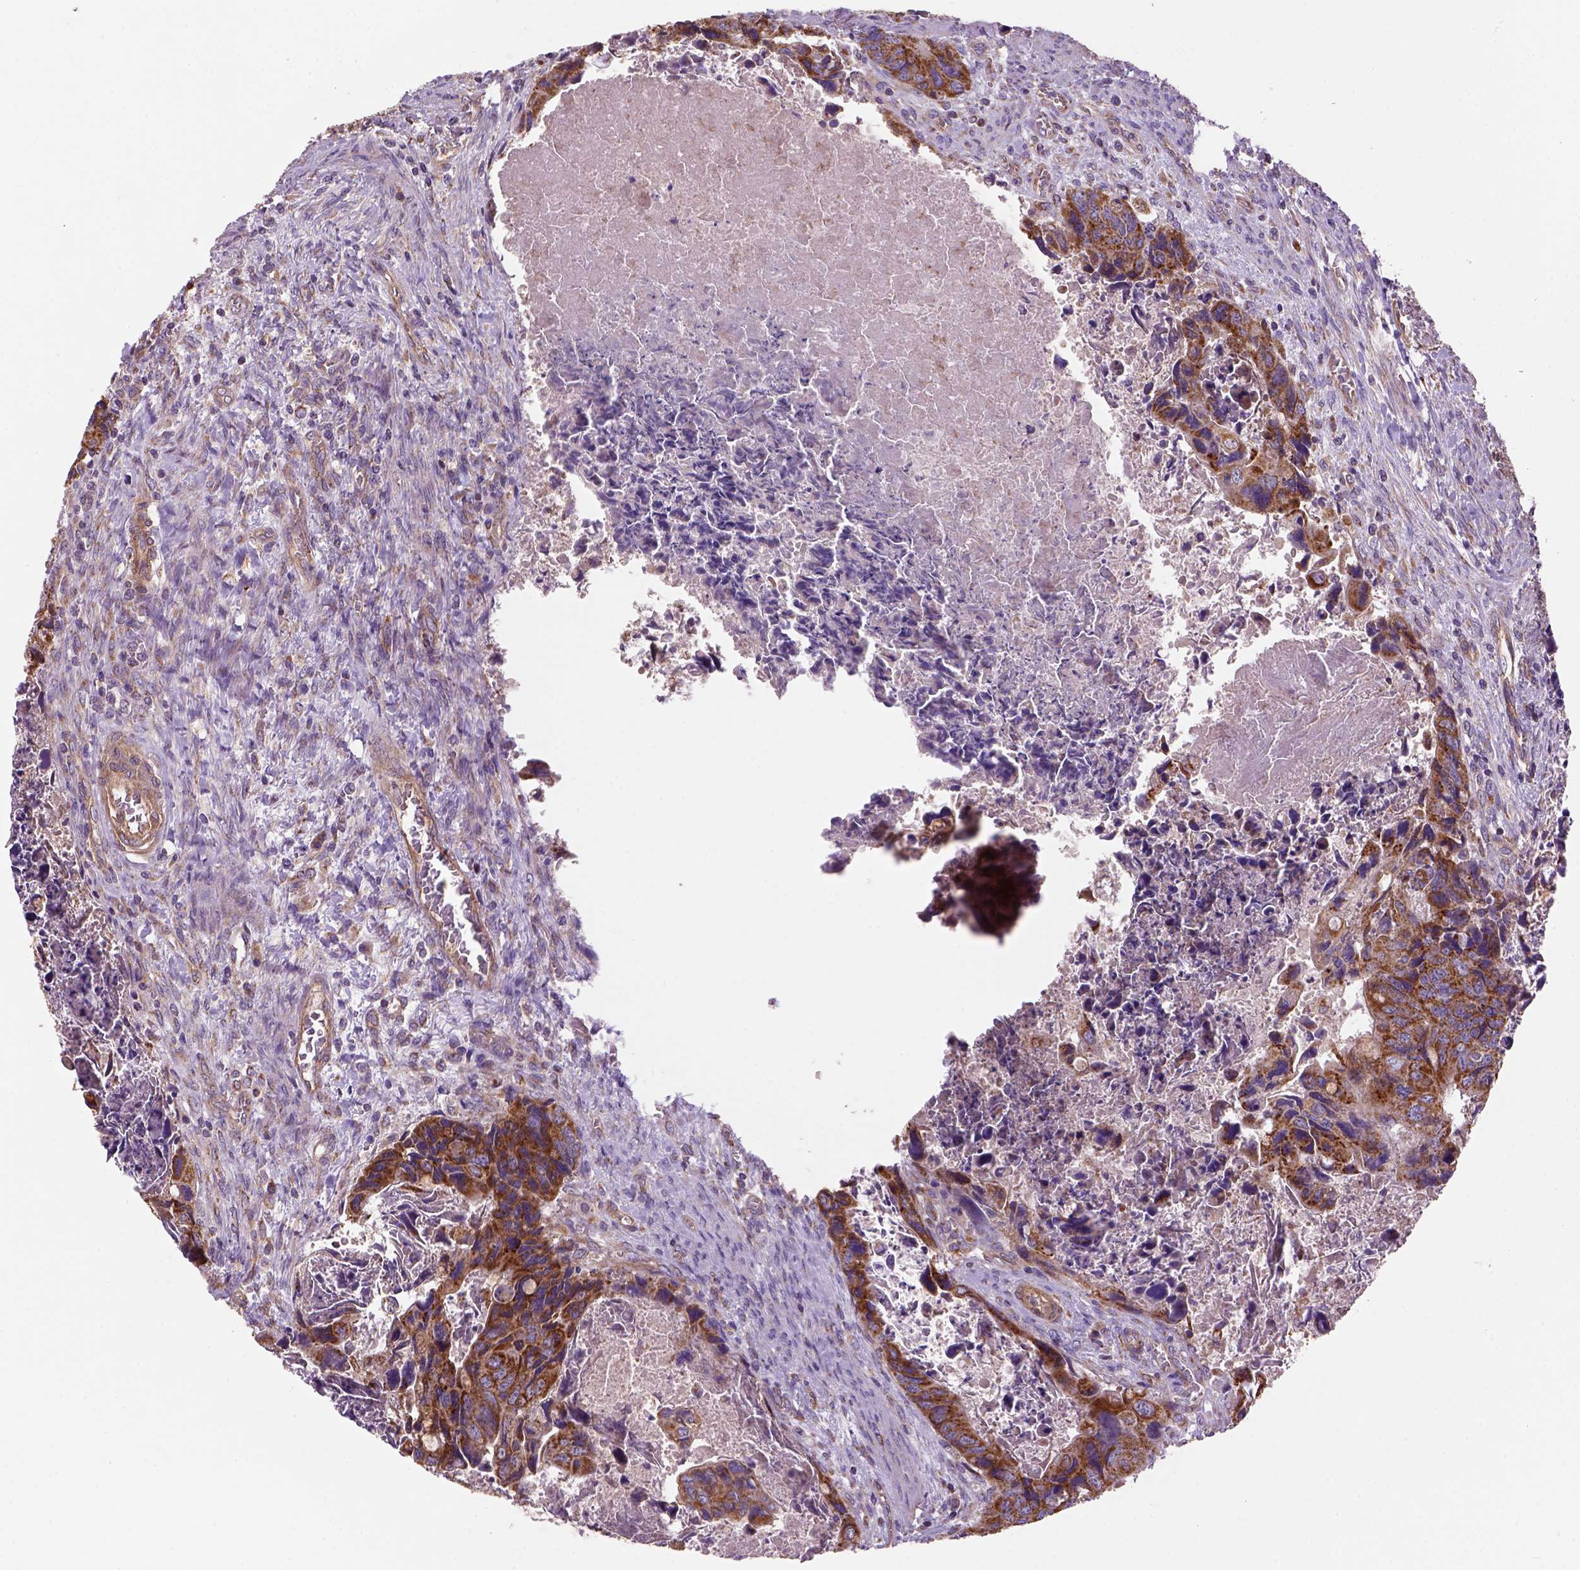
{"staining": {"intensity": "strong", "quantity": "25%-75%", "location": "cytoplasmic/membranous"}, "tissue": "colorectal cancer", "cell_type": "Tumor cells", "image_type": "cancer", "snomed": [{"axis": "morphology", "description": "Adenocarcinoma, NOS"}, {"axis": "topography", "description": "Rectum"}], "caption": "Approximately 25%-75% of tumor cells in colorectal adenocarcinoma display strong cytoplasmic/membranous protein expression as visualized by brown immunohistochemical staining.", "gene": "WARS2", "patient": {"sex": "male", "age": 62}}